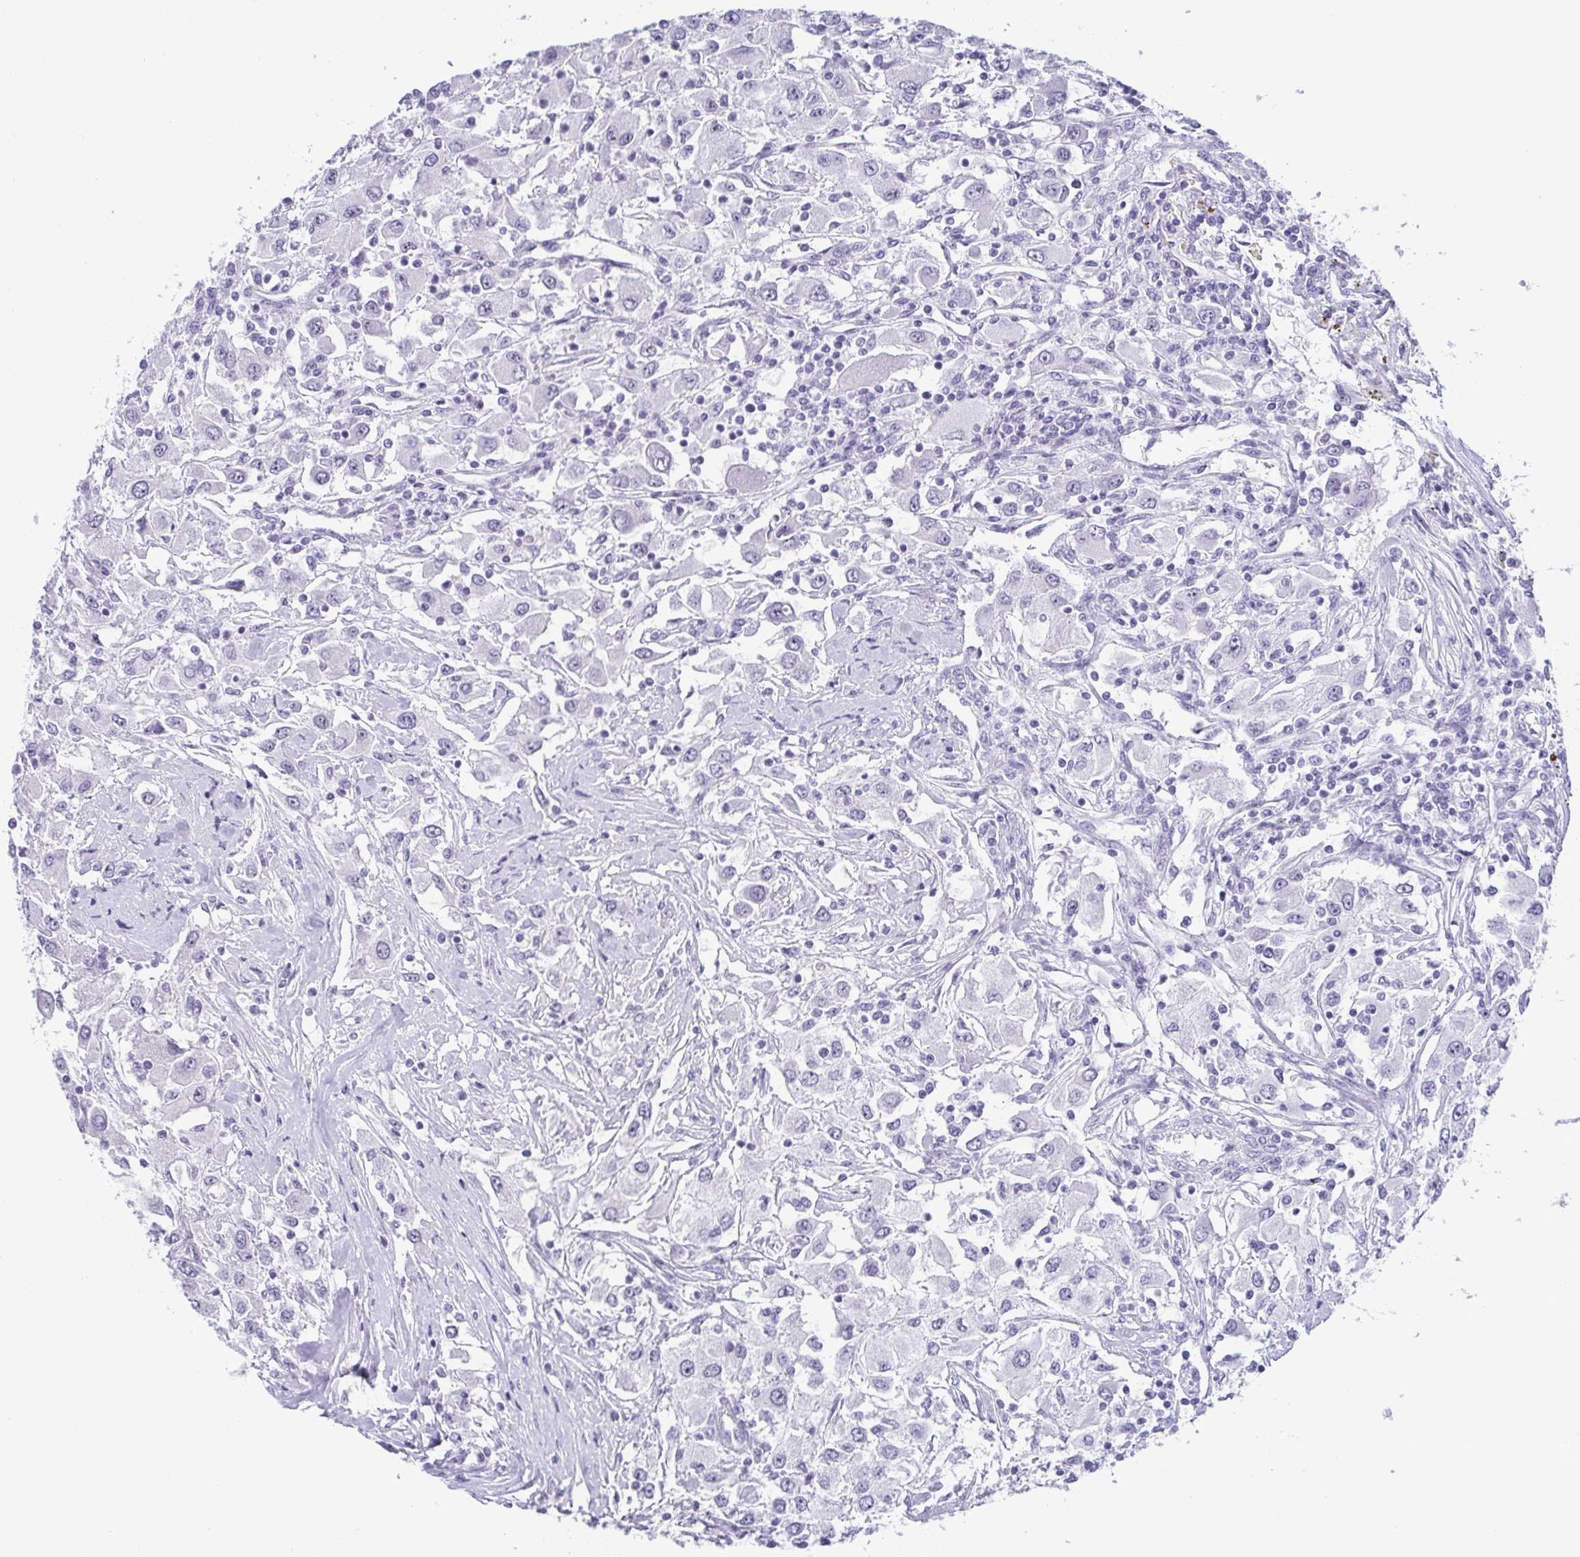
{"staining": {"intensity": "negative", "quantity": "none", "location": "none"}, "tissue": "renal cancer", "cell_type": "Tumor cells", "image_type": "cancer", "snomed": [{"axis": "morphology", "description": "Adenocarcinoma, NOS"}, {"axis": "topography", "description": "Kidney"}], "caption": "High magnification brightfield microscopy of renal cancer (adenocarcinoma) stained with DAB (brown) and counterstained with hematoxylin (blue): tumor cells show no significant staining.", "gene": "BZW1", "patient": {"sex": "female", "age": 67}}